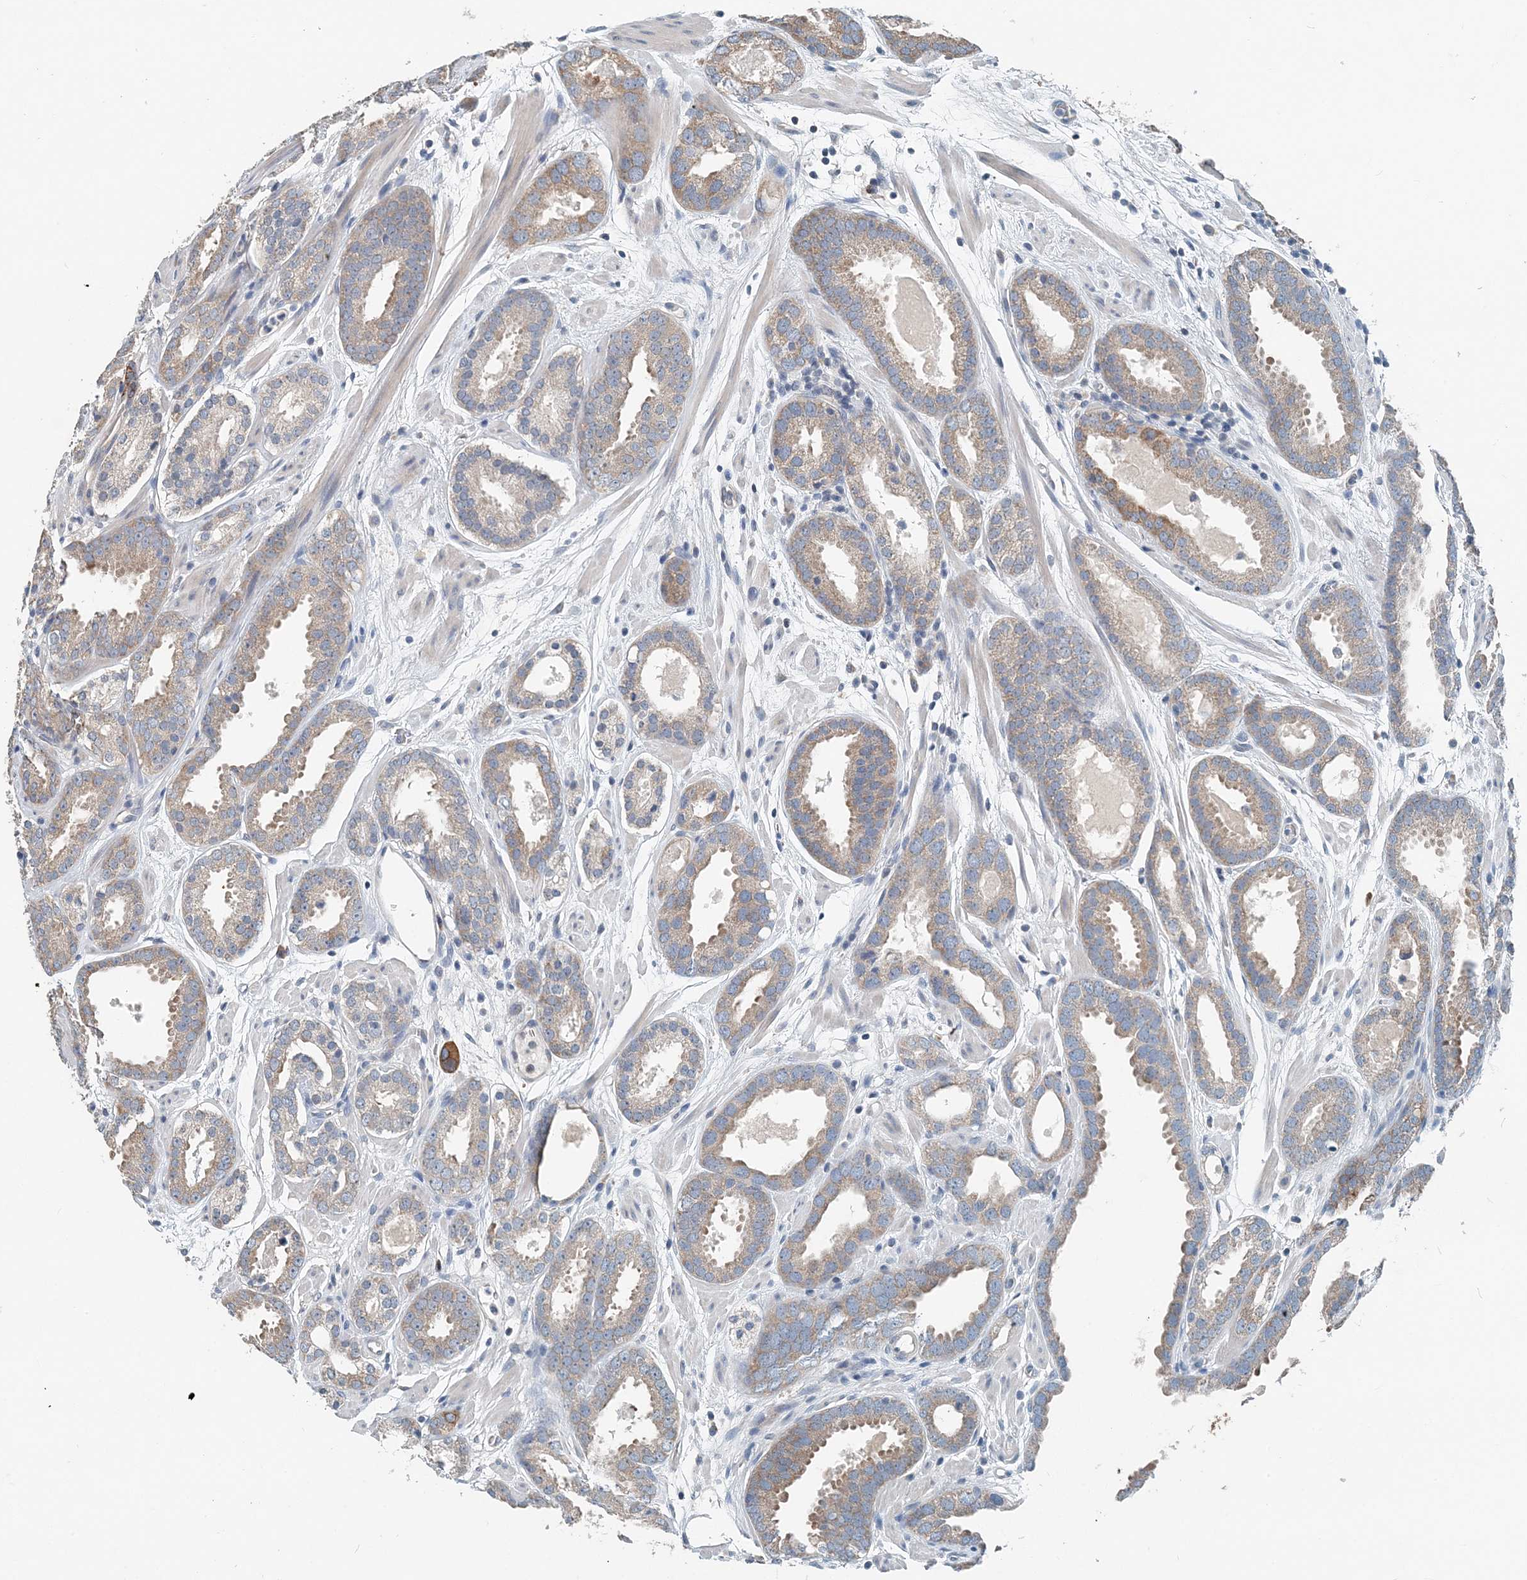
{"staining": {"intensity": "moderate", "quantity": "<25%", "location": "cytoplasmic/membranous"}, "tissue": "prostate cancer", "cell_type": "Tumor cells", "image_type": "cancer", "snomed": [{"axis": "morphology", "description": "Adenocarcinoma, Low grade"}, {"axis": "topography", "description": "Prostate"}], "caption": "Moderate cytoplasmic/membranous staining for a protein is seen in about <25% of tumor cells of prostate cancer using immunohistochemistry (IHC).", "gene": "EEF1A2", "patient": {"sex": "male", "age": 69}}